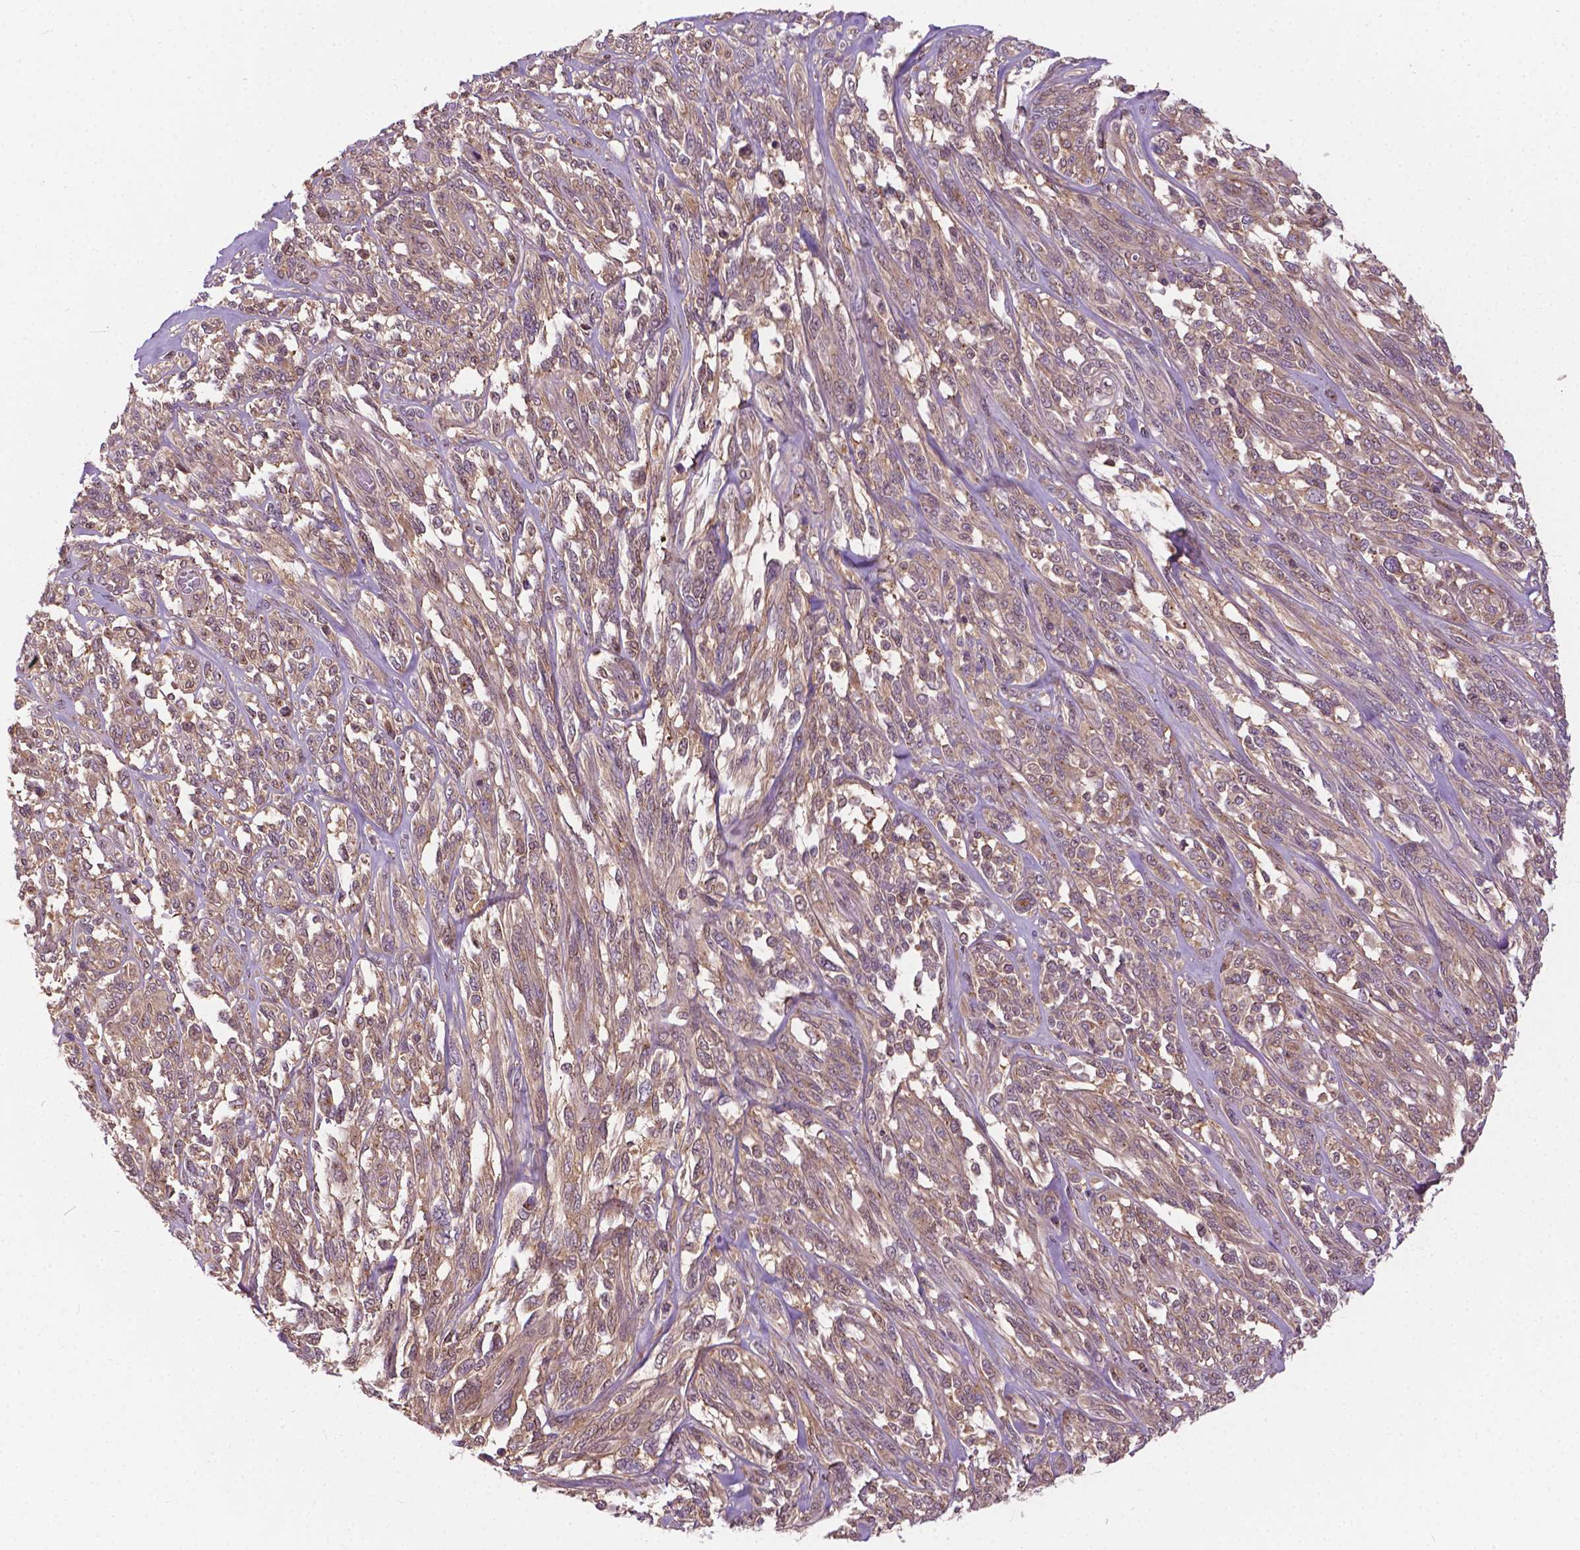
{"staining": {"intensity": "weak", "quantity": ">75%", "location": "cytoplasmic/membranous"}, "tissue": "melanoma", "cell_type": "Tumor cells", "image_type": "cancer", "snomed": [{"axis": "morphology", "description": "Malignant melanoma, NOS"}, {"axis": "topography", "description": "Skin"}], "caption": "Melanoma stained with a protein marker exhibits weak staining in tumor cells.", "gene": "MZT1", "patient": {"sex": "female", "age": 91}}